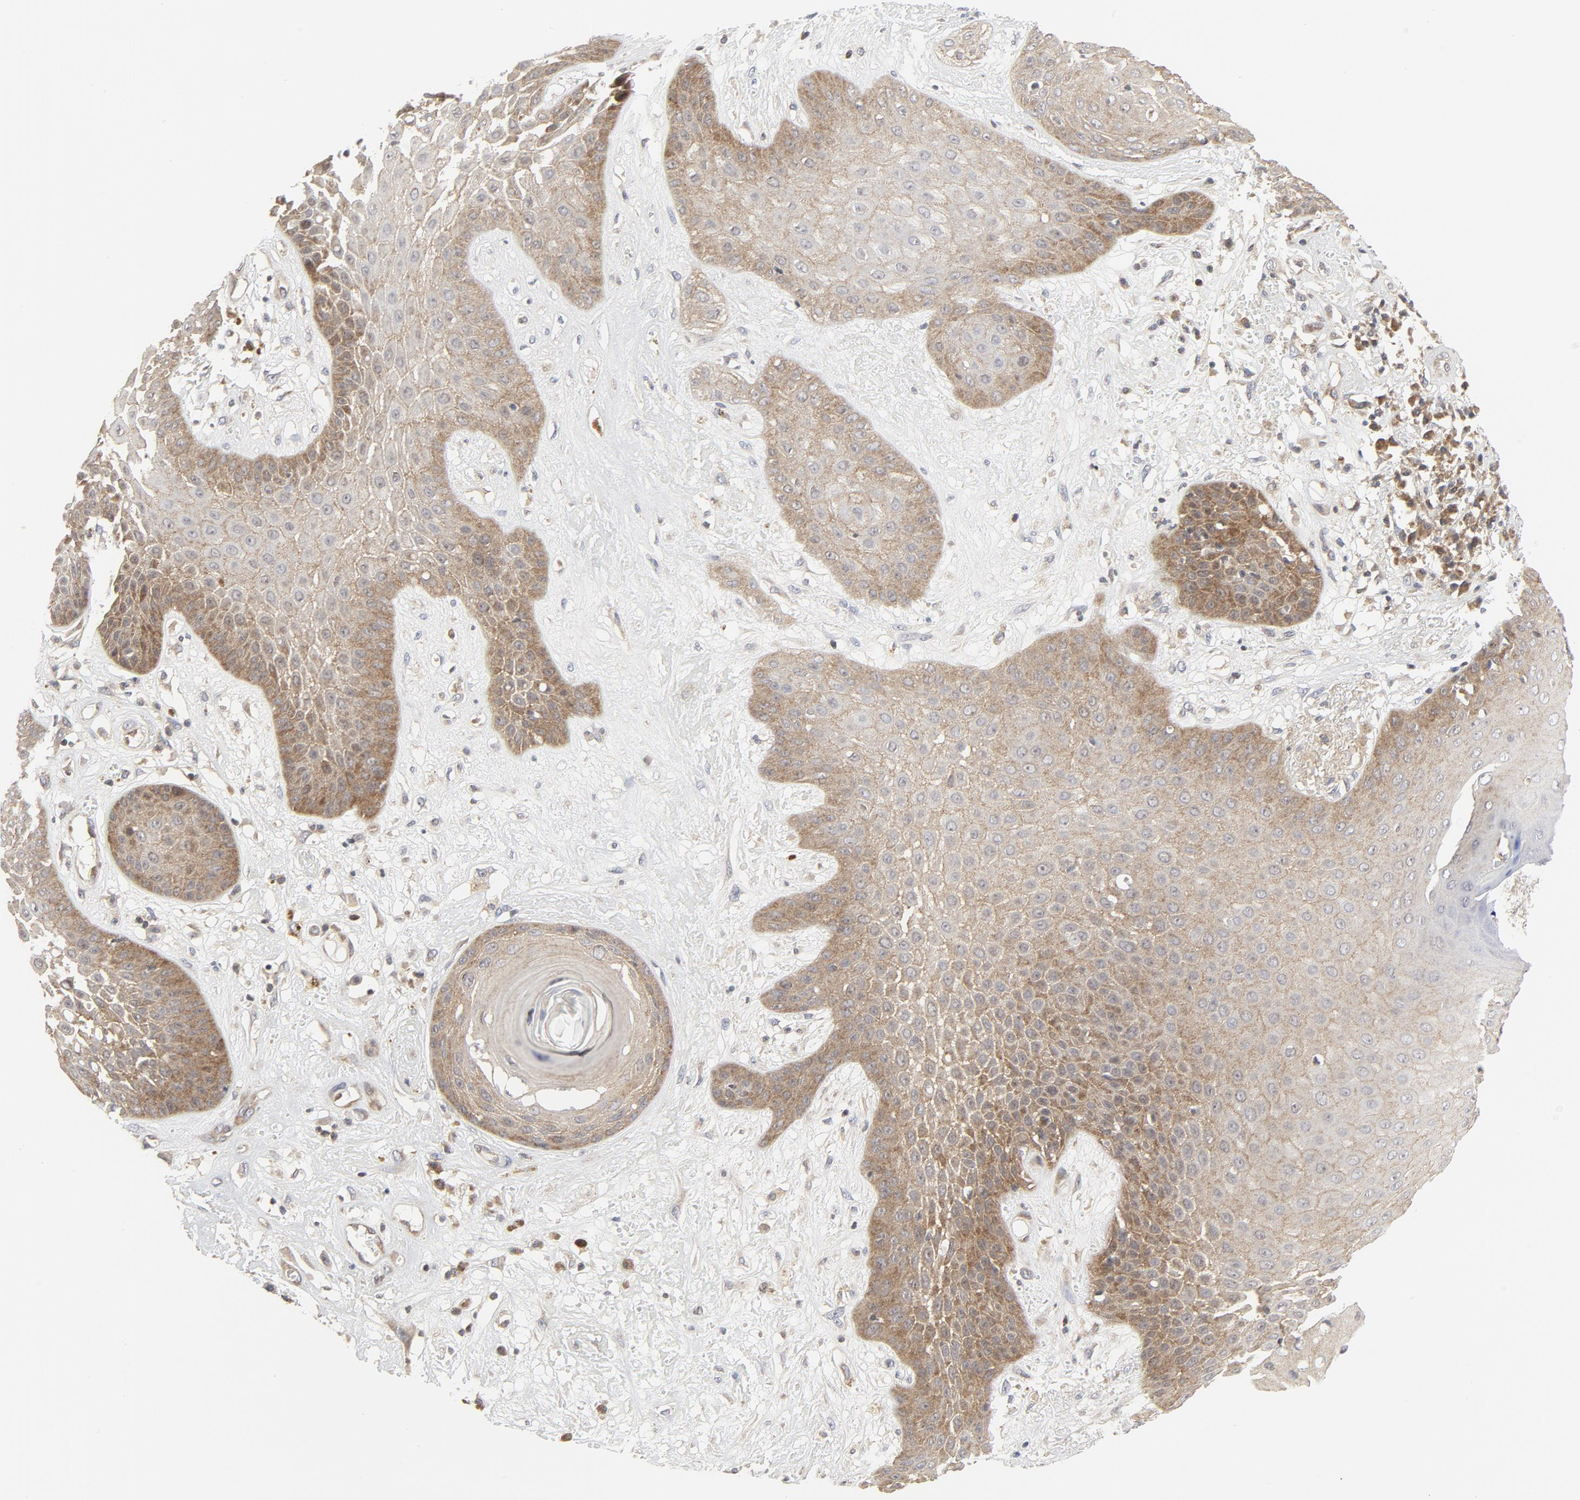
{"staining": {"intensity": "weak", "quantity": ">75%", "location": "cytoplasmic/membranous"}, "tissue": "skin cancer", "cell_type": "Tumor cells", "image_type": "cancer", "snomed": [{"axis": "morphology", "description": "Squamous cell carcinoma, NOS"}, {"axis": "topography", "description": "Skin"}], "caption": "The photomicrograph displays a brown stain indicating the presence of a protein in the cytoplasmic/membranous of tumor cells in skin cancer (squamous cell carcinoma).", "gene": "MAP2K7", "patient": {"sex": "male", "age": 65}}